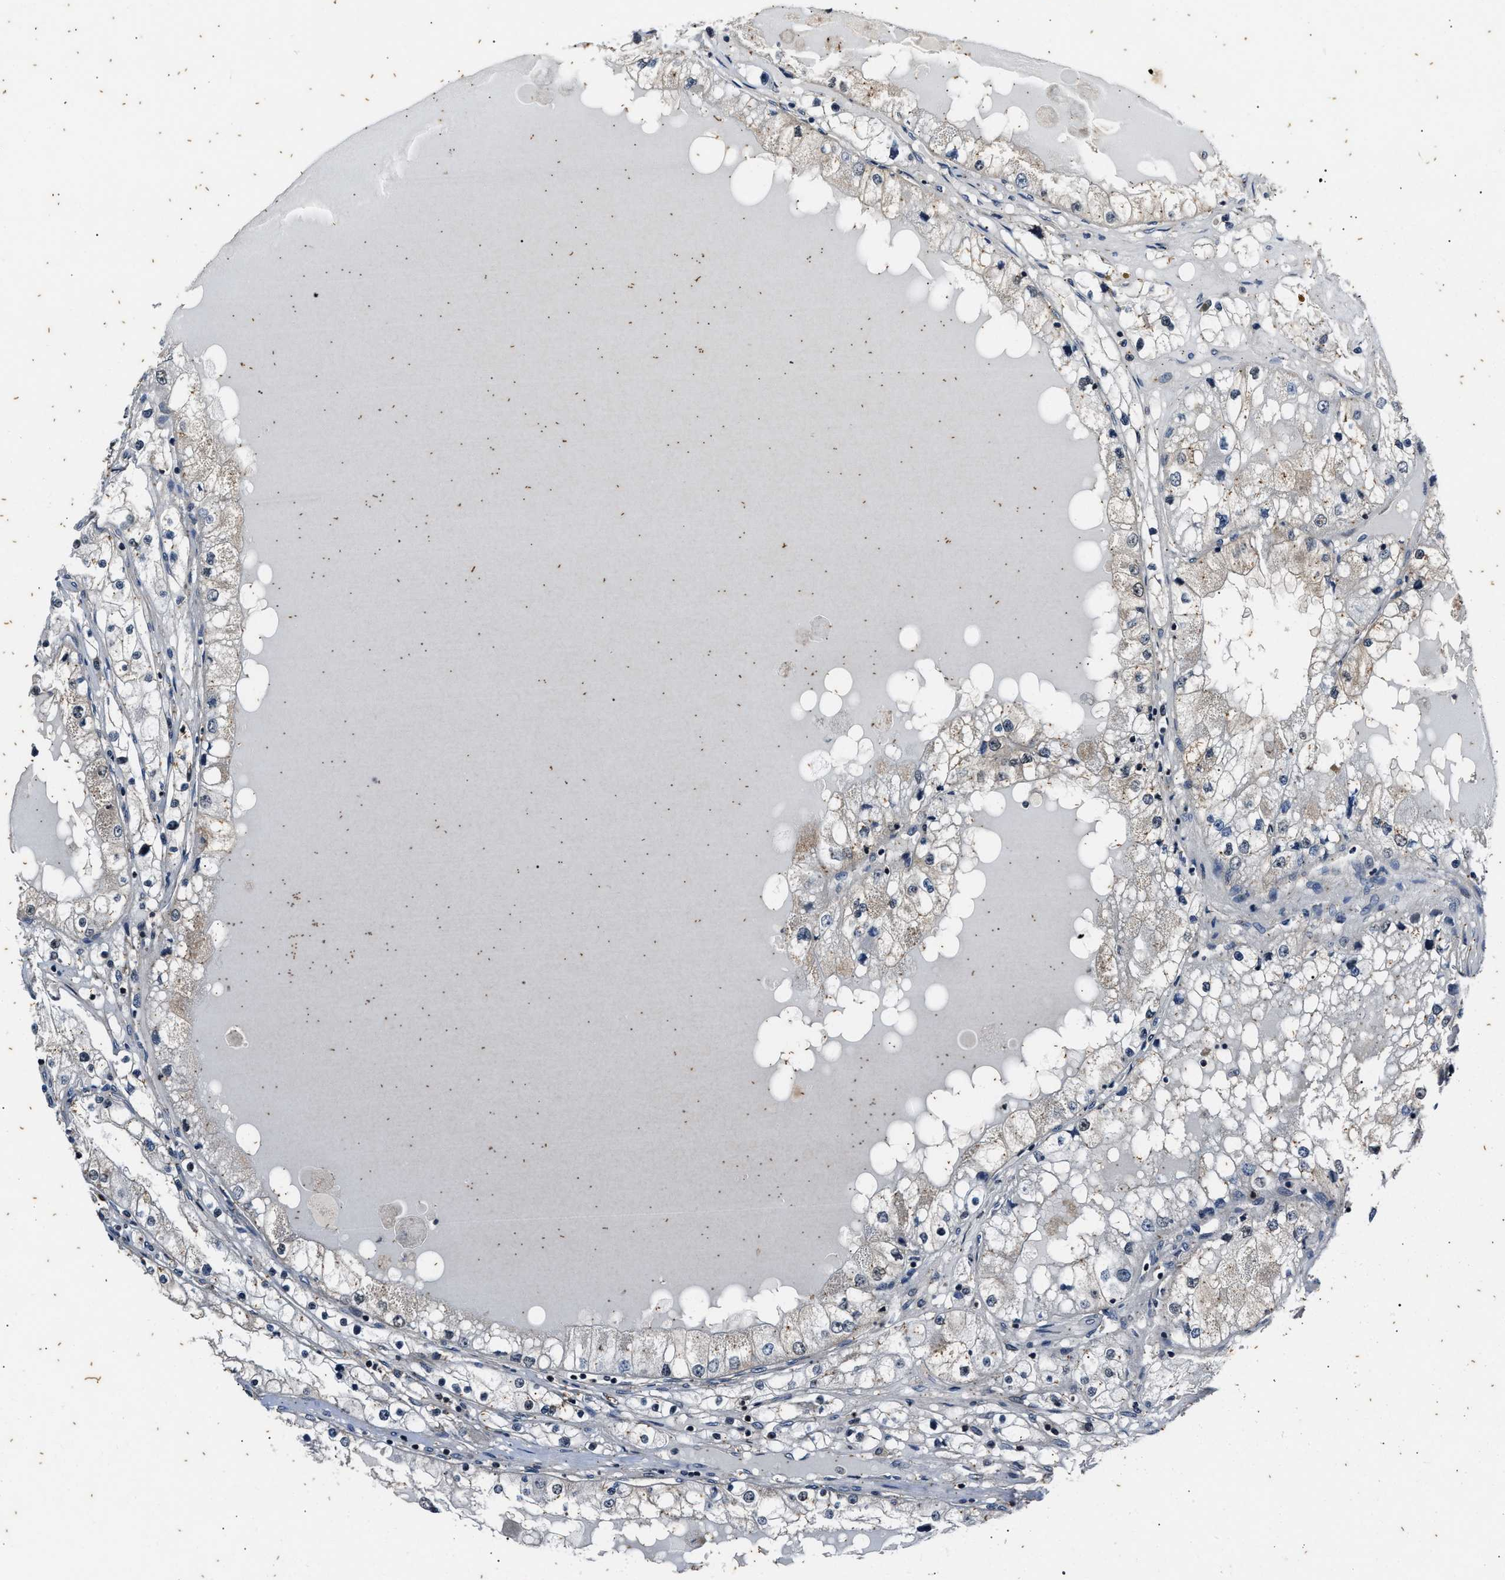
{"staining": {"intensity": "weak", "quantity": "<25%", "location": "cytoplasmic/membranous"}, "tissue": "renal cancer", "cell_type": "Tumor cells", "image_type": "cancer", "snomed": [{"axis": "morphology", "description": "Adenocarcinoma, NOS"}, {"axis": "topography", "description": "Kidney"}], "caption": "Immunohistochemical staining of human renal cancer shows no significant positivity in tumor cells.", "gene": "PTPN7", "patient": {"sex": "male", "age": 68}}